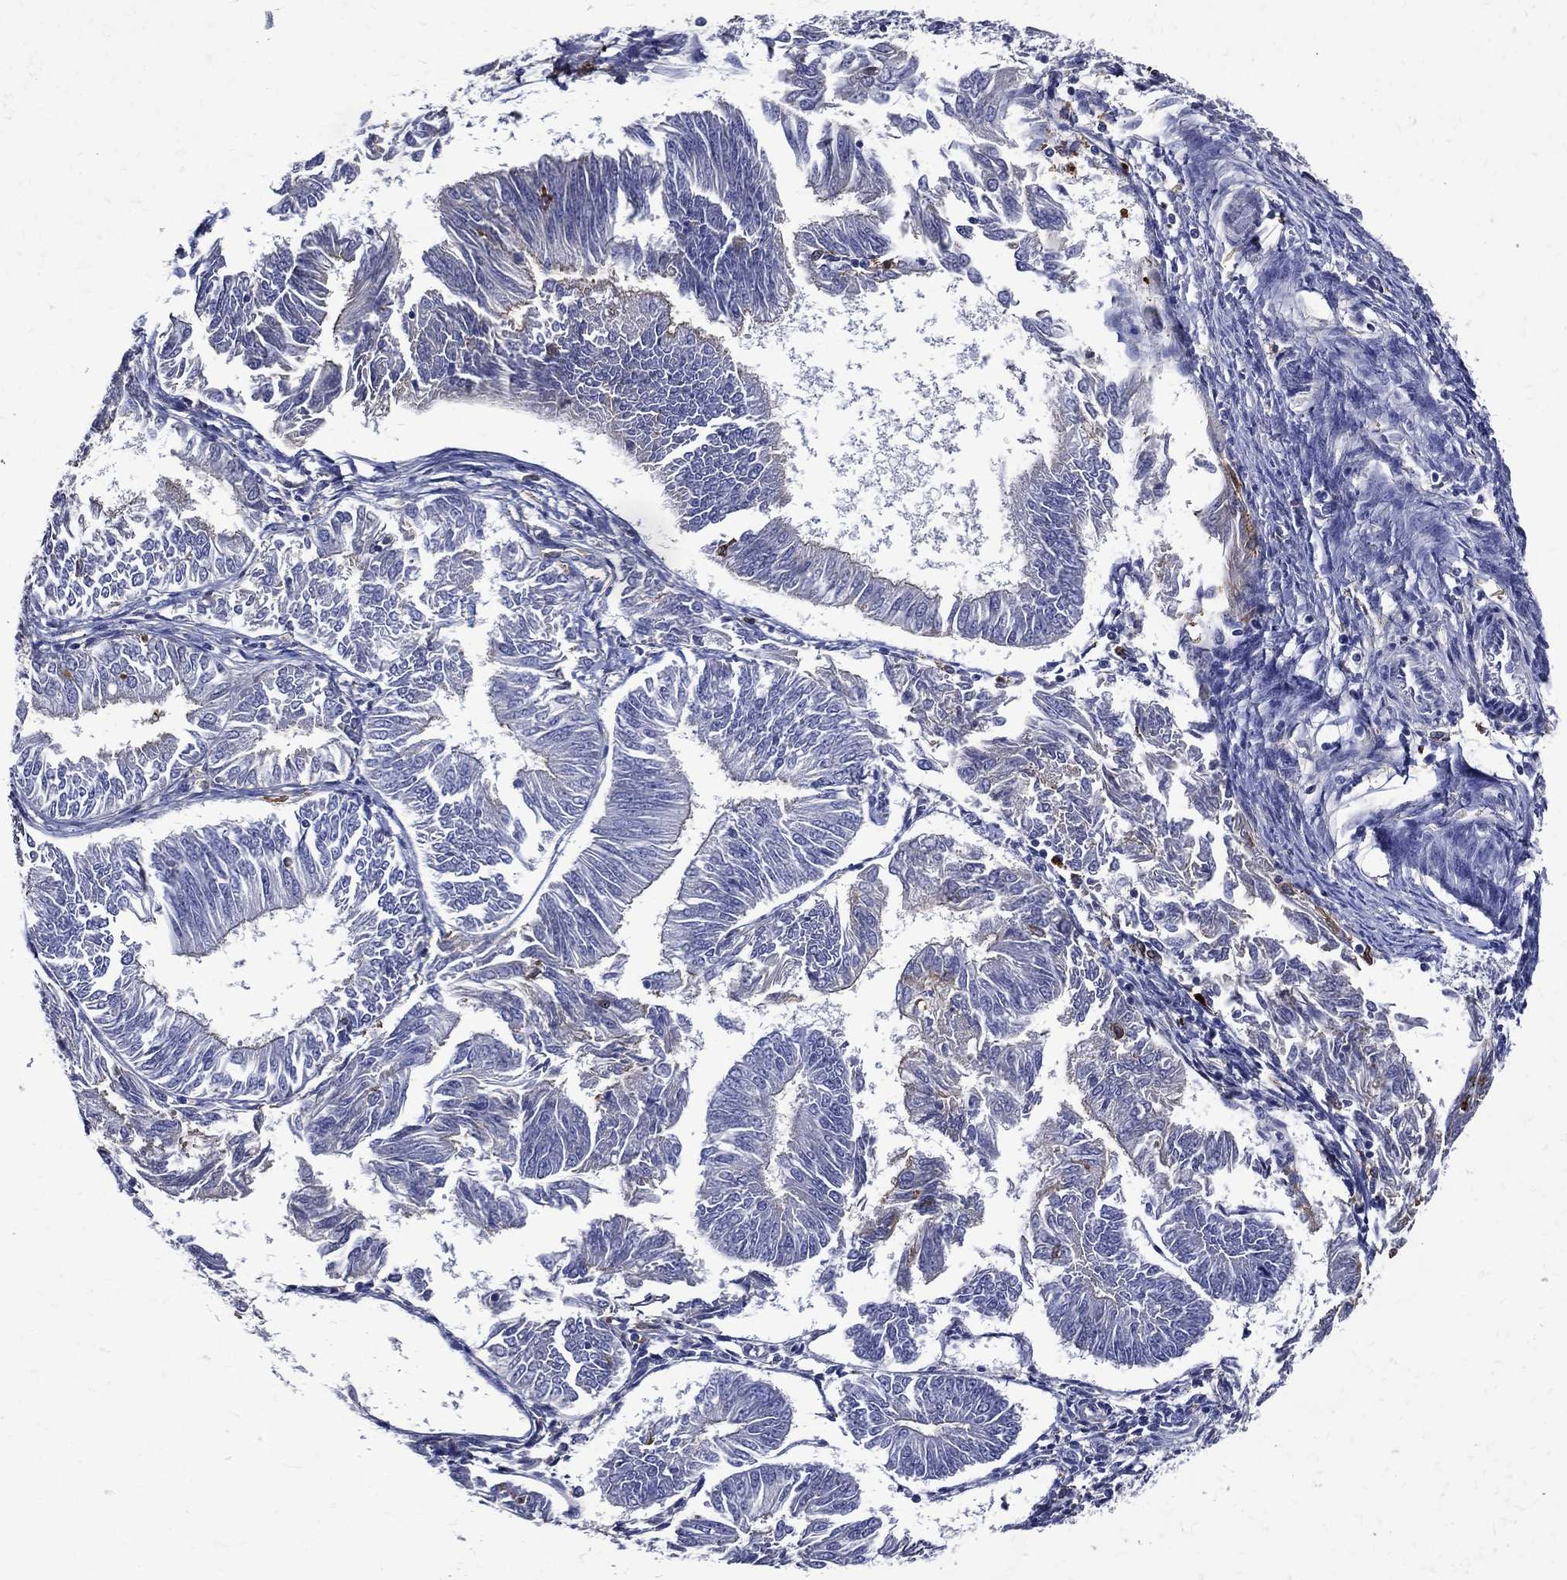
{"staining": {"intensity": "negative", "quantity": "none", "location": "none"}, "tissue": "endometrial cancer", "cell_type": "Tumor cells", "image_type": "cancer", "snomed": [{"axis": "morphology", "description": "Adenocarcinoma, NOS"}, {"axis": "topography", "description": "Endometrium"}], "caption": "IHC micrograph of neoplastic tissue: endometrial cancer (adenocarcinoma) stained with DAB reveals no significant protein expression in tumor cells.", "gene": "GPR171", "patient": {"sex": "female", "age": 58}}